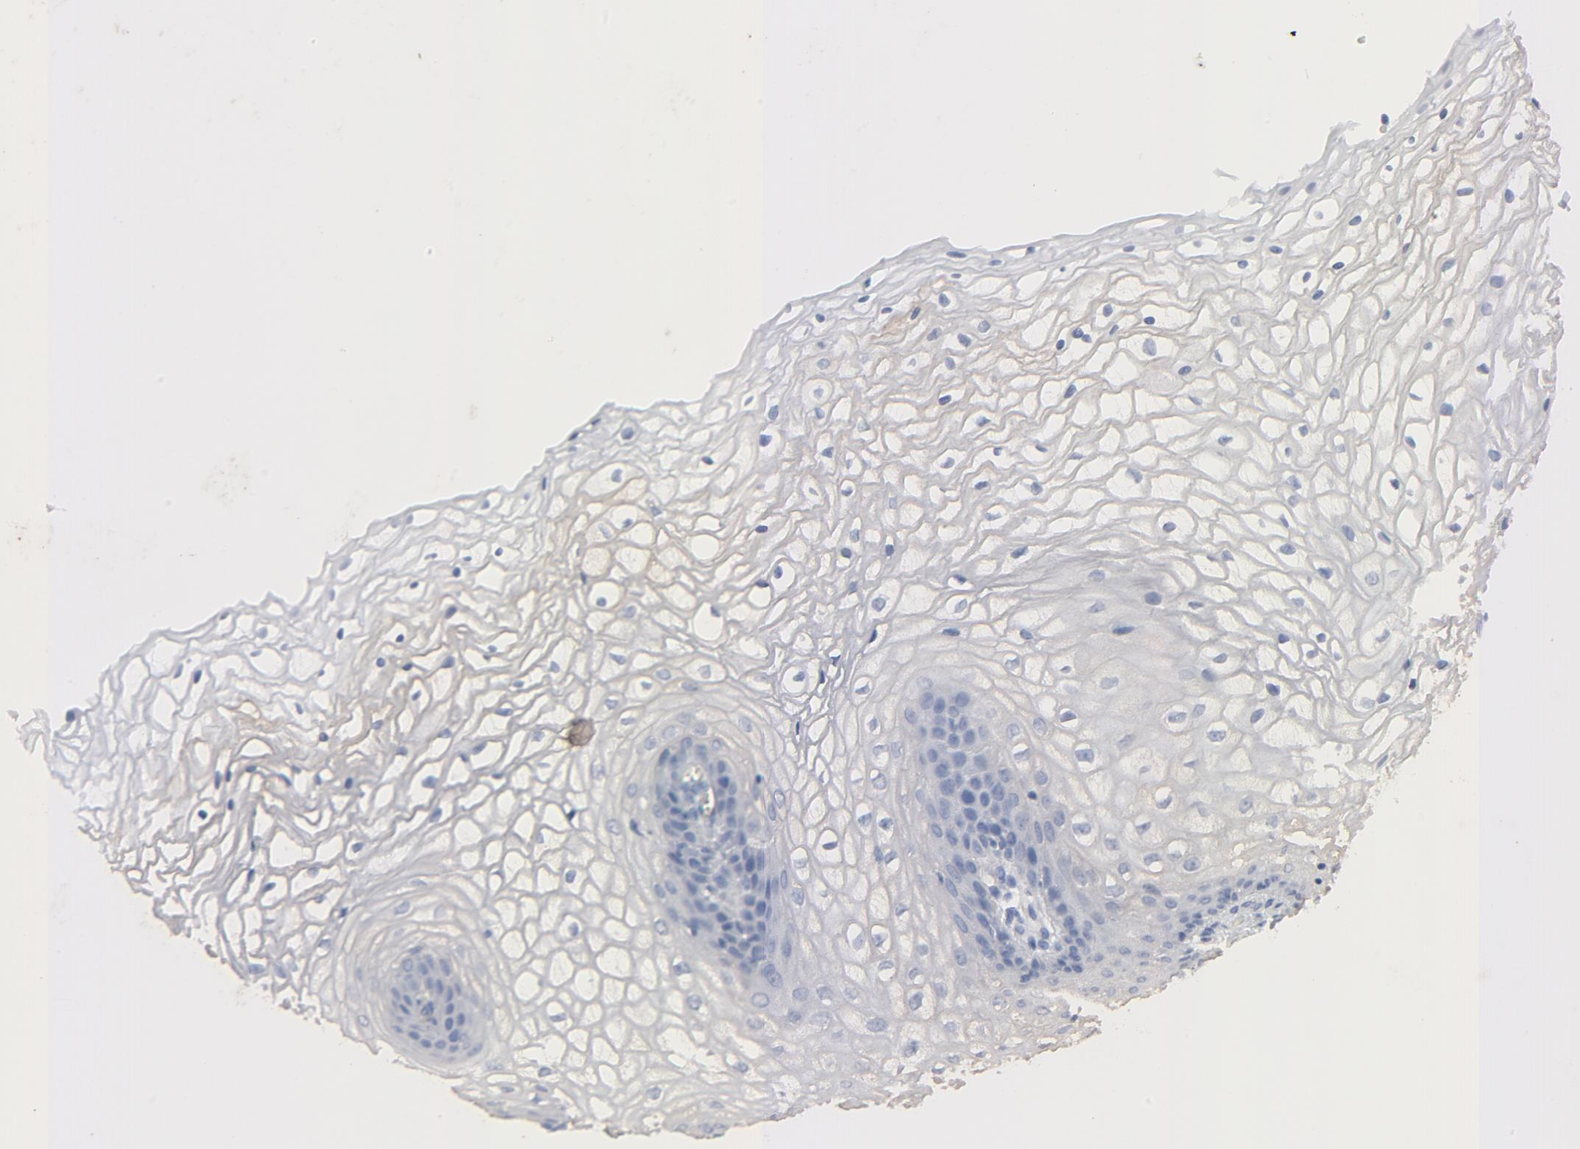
{"staining": {"intensity": "moderate", "quantity": ">75%", "location": "cytoplasmic/membranous,nuclear"}, "tissue": "vagina", "cell_type": "Squamous epithelial cells", "image_type": "normal", "snomed": [{"axis": "morphology", "description": "Normal tissue, NOS"}, {"axis": "topography", "description": "Vagina"}], "caption": "DAB (3,3'-diaminobenzidine) immunohistochemical staining of unremarkable human vagina exhibits moderate cytoplasmic/membranous,nuclear protein staining in approximately >75% of squamous epithelial cells.", "gene": "KDR", "patient": {"sex": "female", "age": 34}}